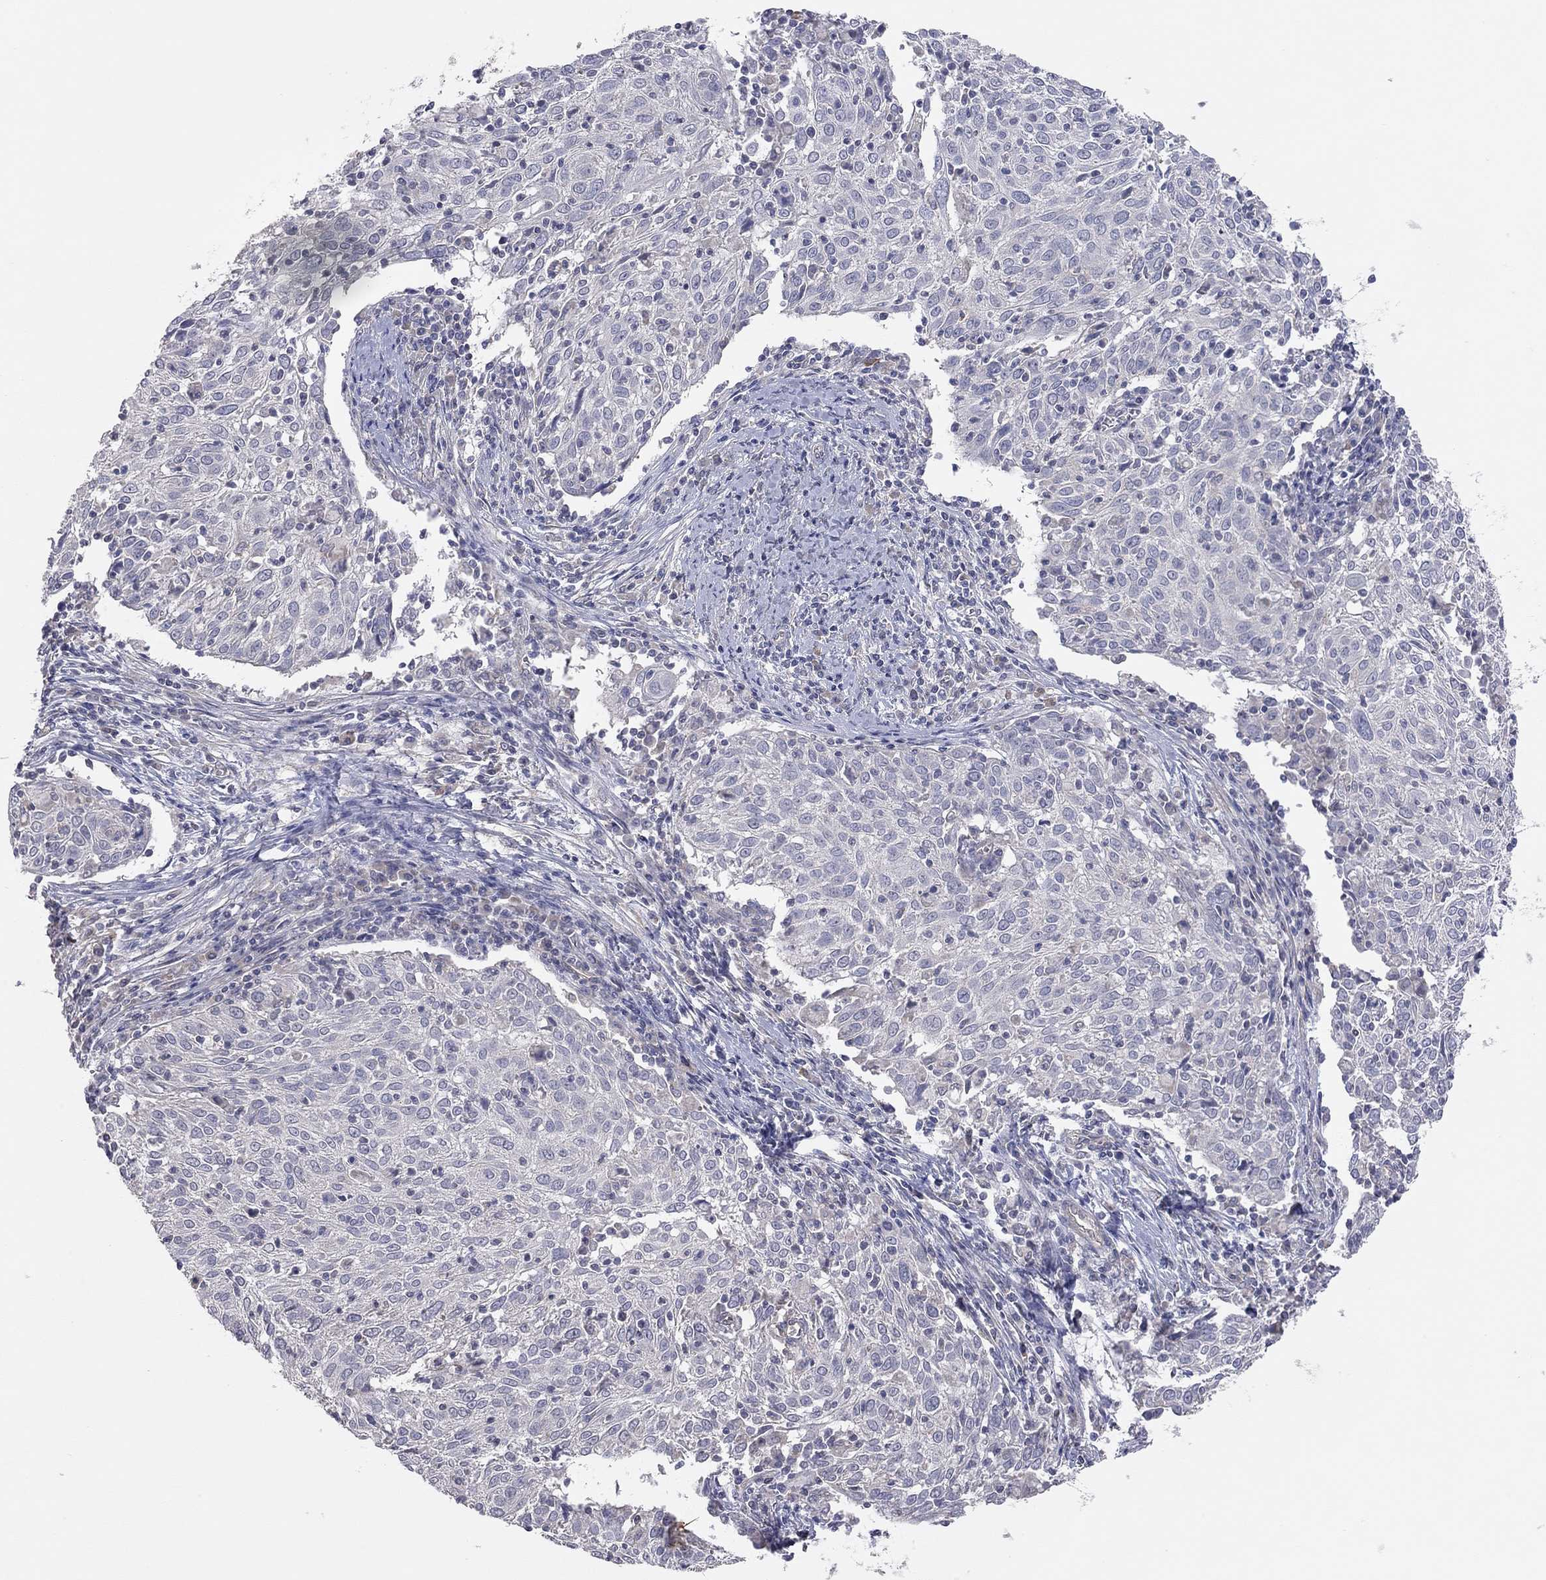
{"staining": {"intensity": "negative", "quantity": "none", "location": "none"}, "tissue": "cervical cancer", "cell_type": "Tumor cells", "image_type": "cancer", "snomed": [{"axis": "morphology", "description": "Squamous cell carcinoma, NOS"}, {"axis": "topography", "description": "Cervix"}], "caption": "The immunohistochemistry histopathology image has no significant expression in tumor cells of squamous cell carcinoma (cervical) tissue.", "gene": "KCNB1", "patient": {"sex": "female", "age": 39}}